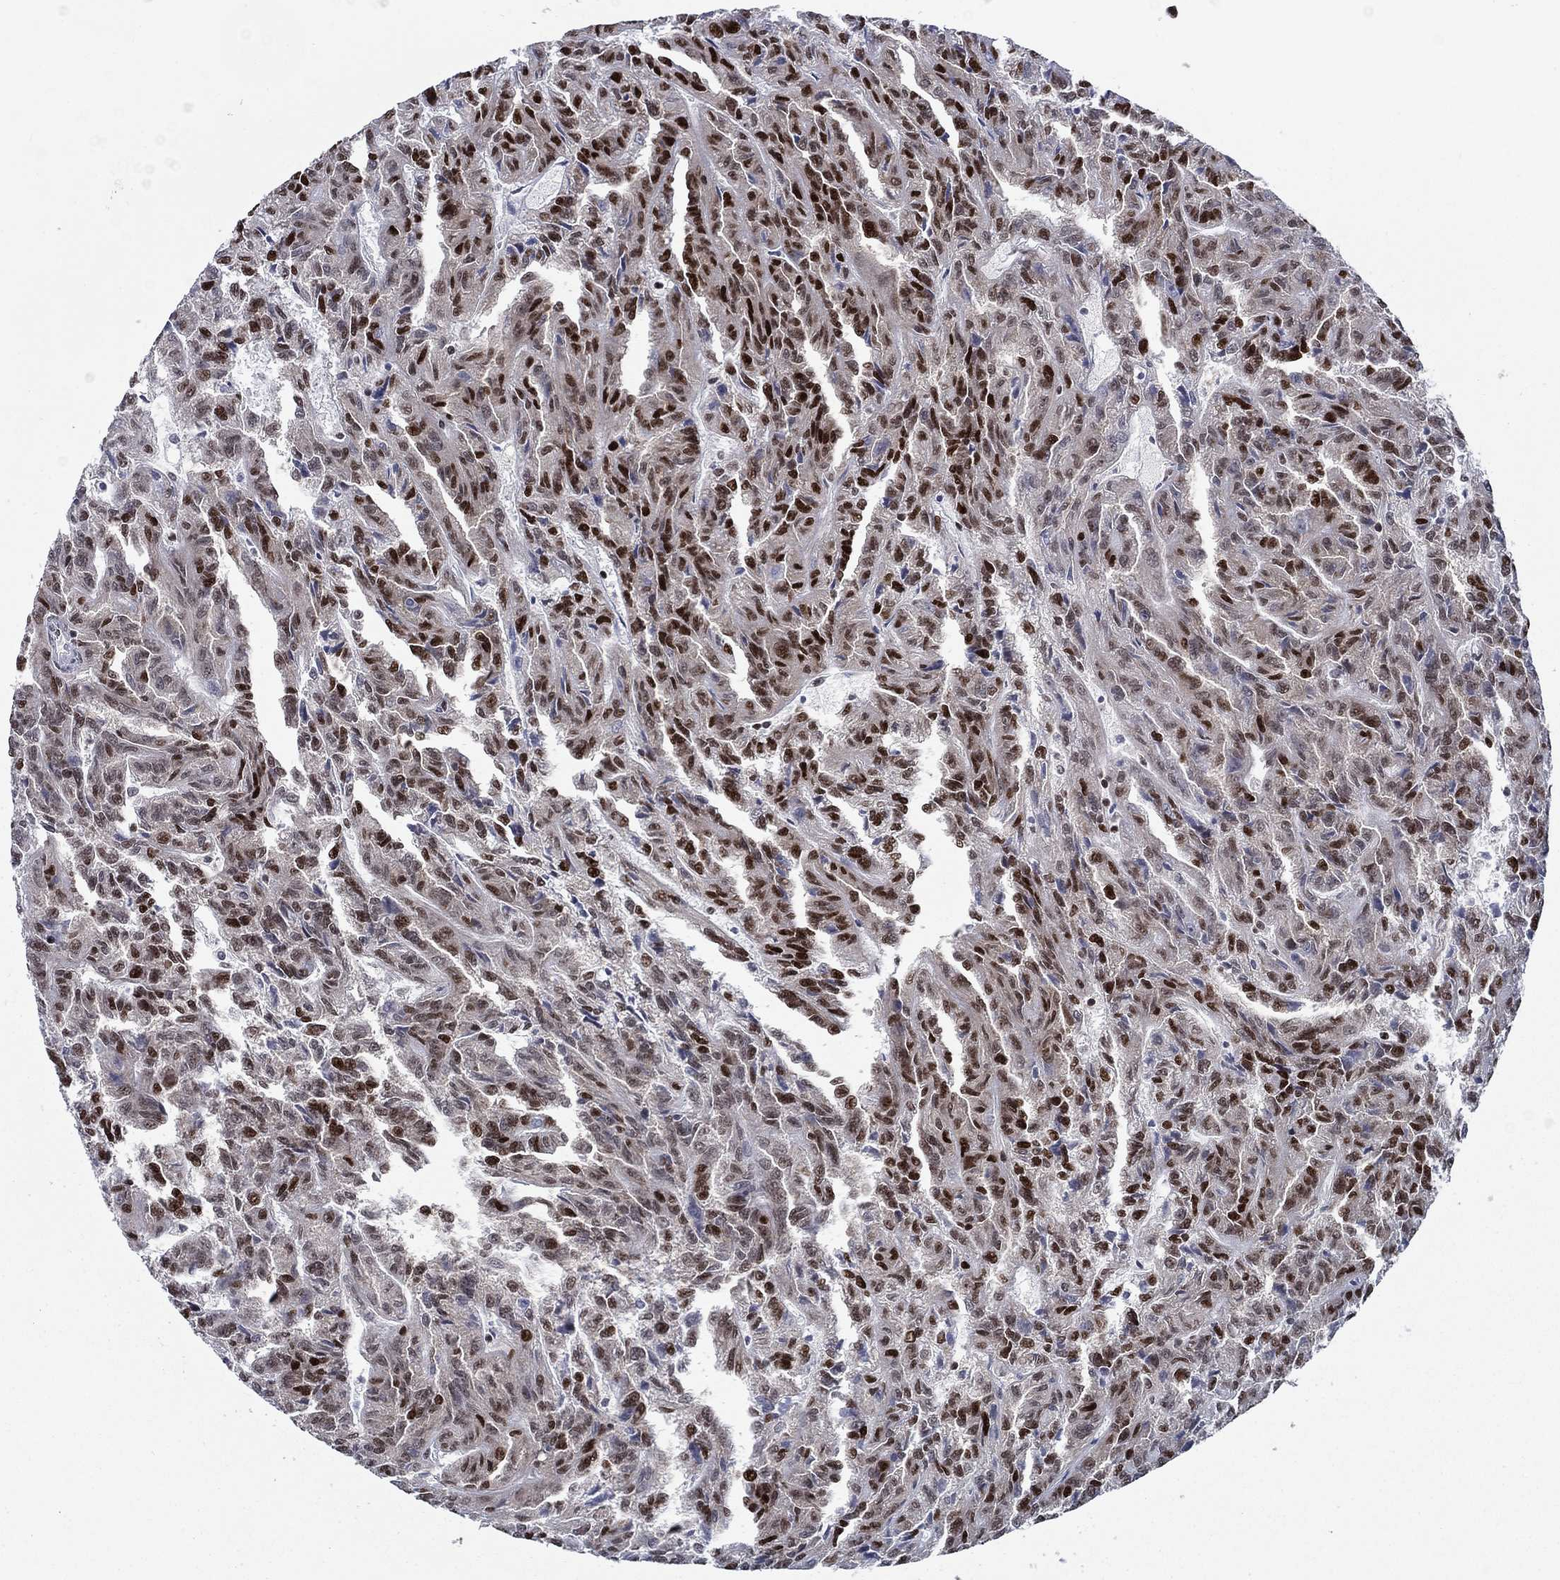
{"staining": {"intensity": "strong", "quantity": "25%-75%", "location": "nuclear"}, "tissue": "renal cancer", "cell_type": "Tumor cells", "image_type": "cancer", "snomed": [{"axis": "morphology", "description": "Adenocarcinoma, NOS"}, {"axis": "topography", "description": "Kidney"}], "caption": "Protein positivity by IHC displays strong nuclear staining in approximately 25%-75% of tumor cells in adenocarcinoma (renal).", "gene": "RPRD1B", "patient": {"sex": "male", "age": 79}}